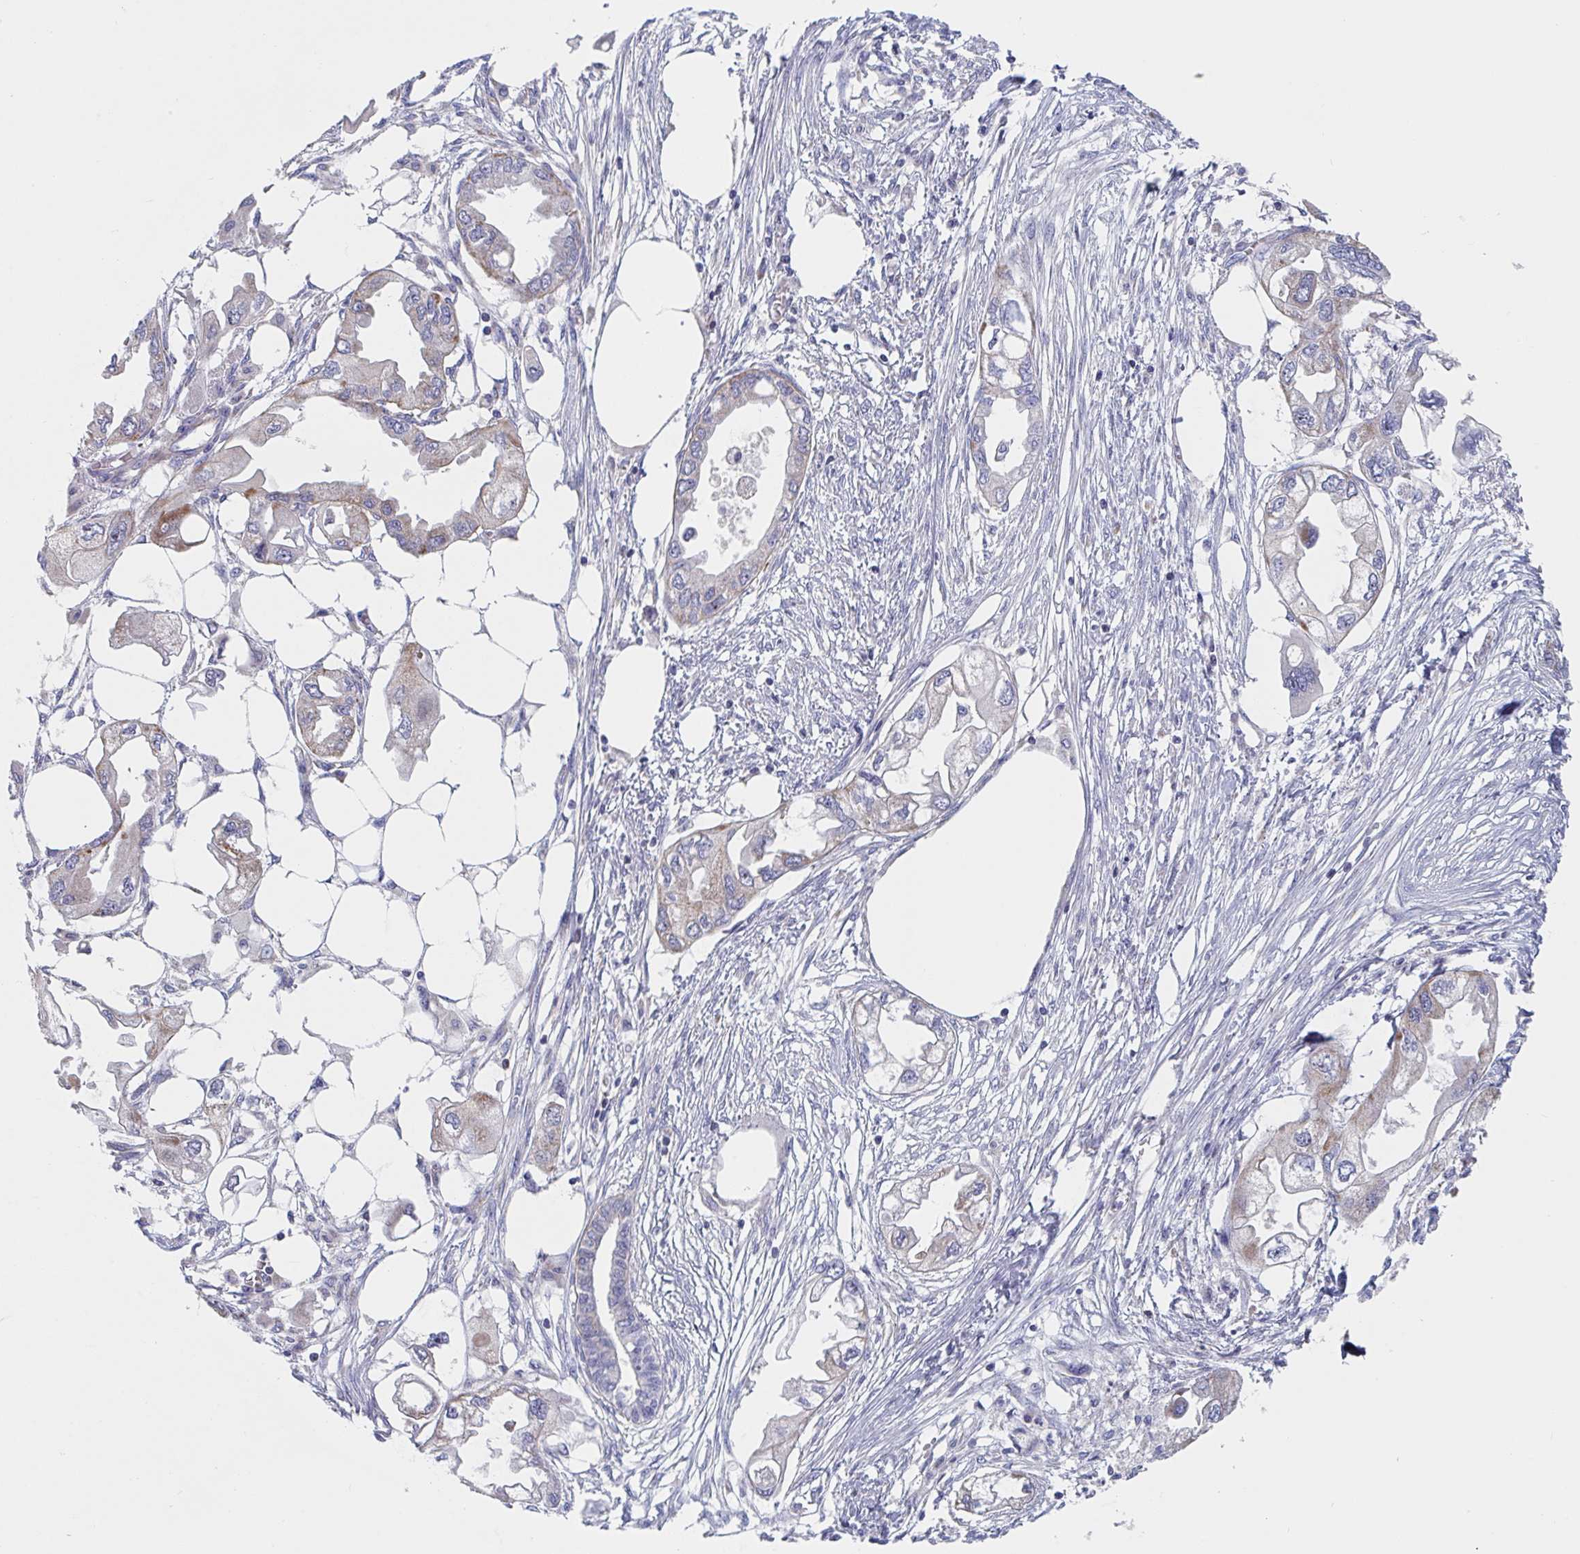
{"staining": {"intensity": "weak", "quantity": "<25%", "location": "cytoplasmic/membranous"}, "tissue": "endometrial cancer", "cell_type": "Tumor cells", "image_type": "cancer", "snomed": [{"axis": "morphology", "description": "Adenocarcinoma, NOS"}, {"axis": "morphology", "description": "Adenocarcinoma, metastatic, NOS"}, {"axis": "topography", "description": "Adipose tissue"}, {"axis": "topography", "description": "Endometrium"}], "caption": "The micrograph reveals no staining of tumor cells in endometrial cancer.", "gene": "MRPL53", "patient": {"sex": "female", "age": 67}}